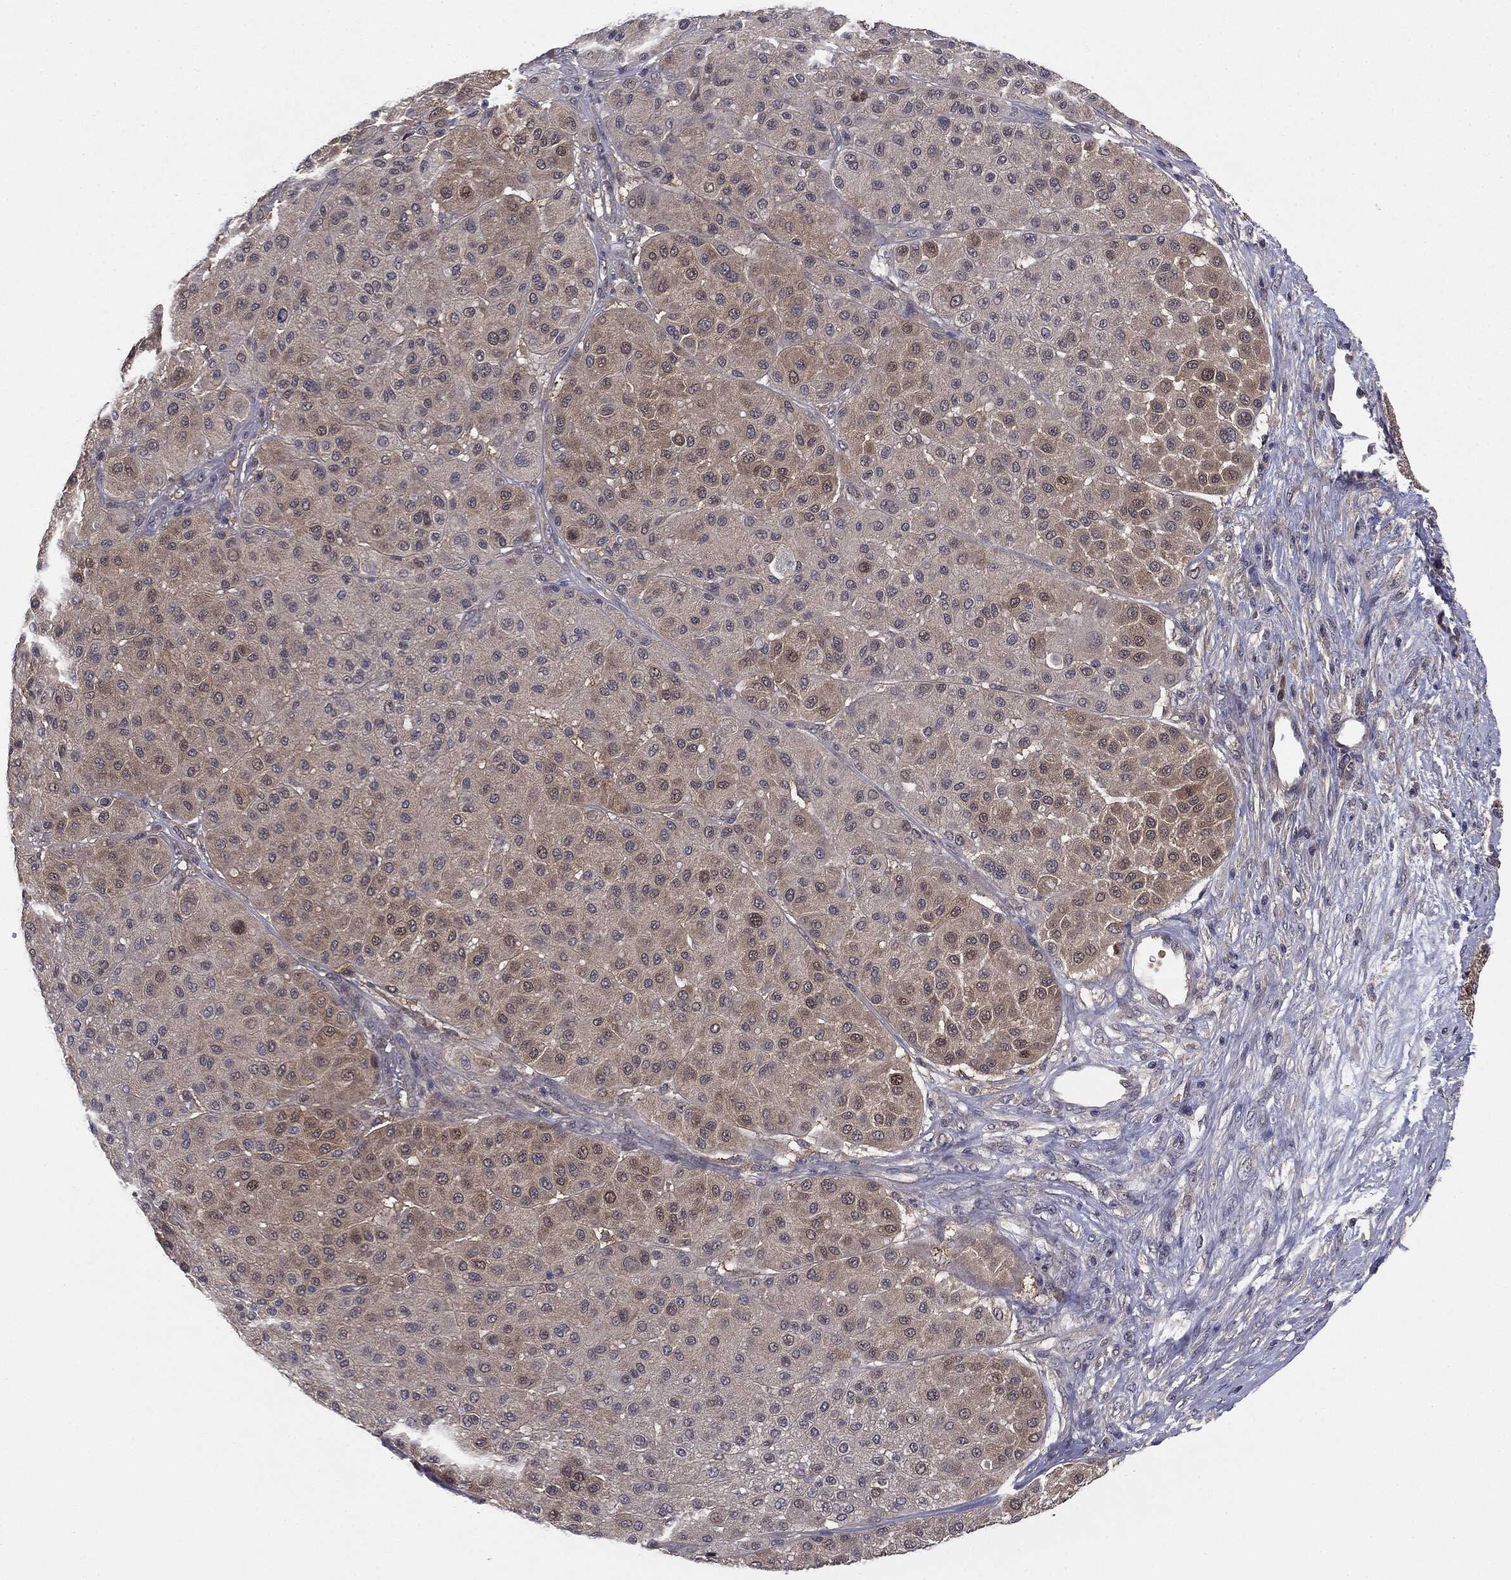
{"staining": {"intensity": "negative", "quantity": "none", "location": "none"}, "tissue": "melanoma", "cell_type": "Tumor cells", "image_type": "cancer", "snomed": [{"axis": "morphology", "description": "Malignant melanoma, Metastatic site"}, {"axis": "topography", "description": "Smooth muscle"}], "caption": "Protein analysis of malignant melanoma (metastatic site) reveals no significant expression in tumor cells.", "gene": "KRT7", "patient": {"sex": "male", "age": 41}}